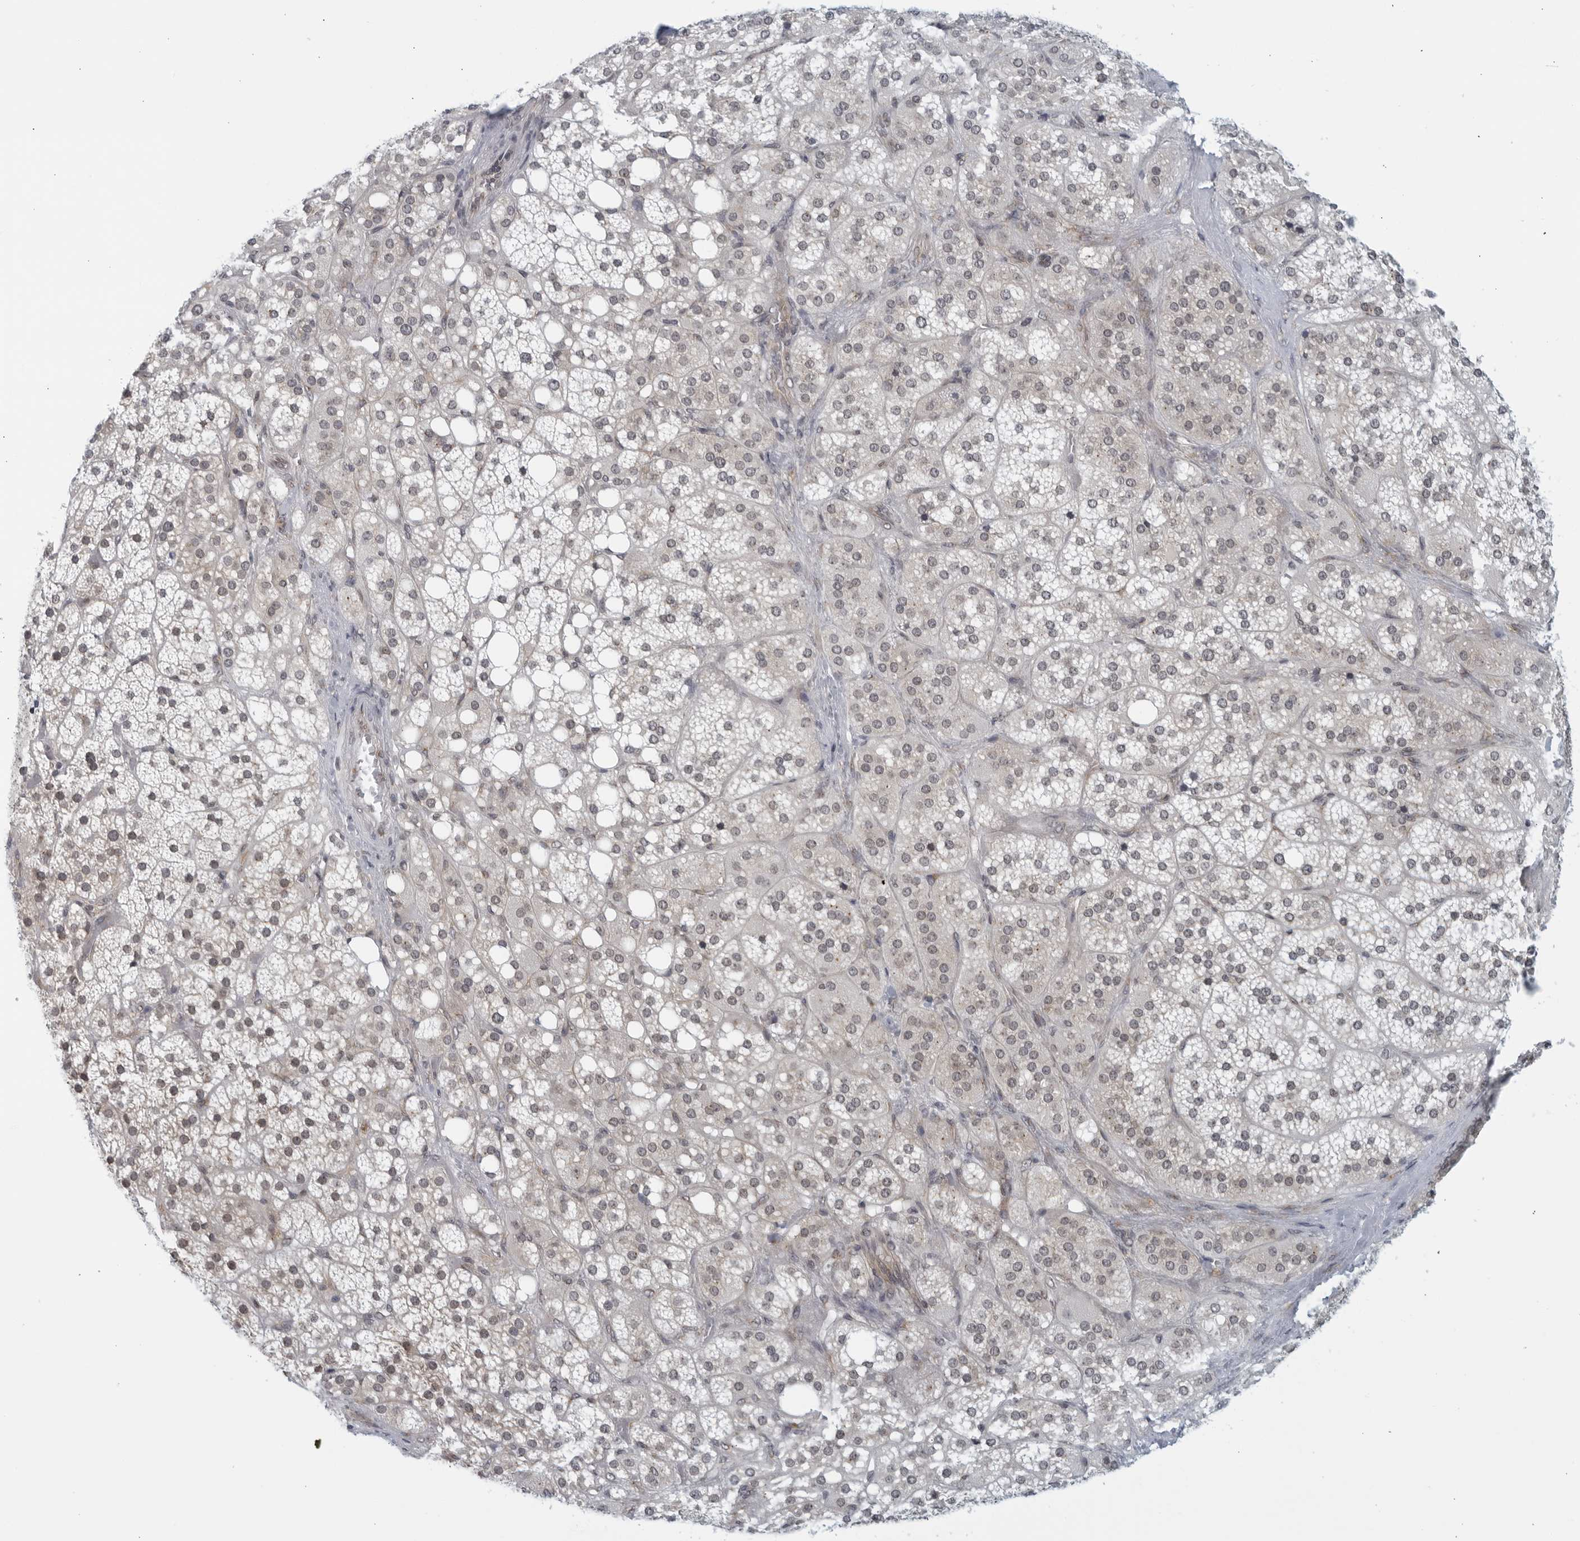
{"staining": {"intensity": "weak", "quantity": "<25%", "location": "cytoplasmic/membranous"}, "tissue": "adrenal gland", "cell_type": "Glandular cells", "image_type": "normal", "snomed": [{"axis": "morphology", "description": "Normal tissue, NOS"}, {"axis": "topography", "description": "Adrenal gland"}], "caption": "The immunohistochemistry (IHC) histopathology image has no significant expression in glandular cells of adrenal gland. Nuclei are stained in blue.", "gene": "RC3H1", "patient": {"sex": "female", "age": 59}}